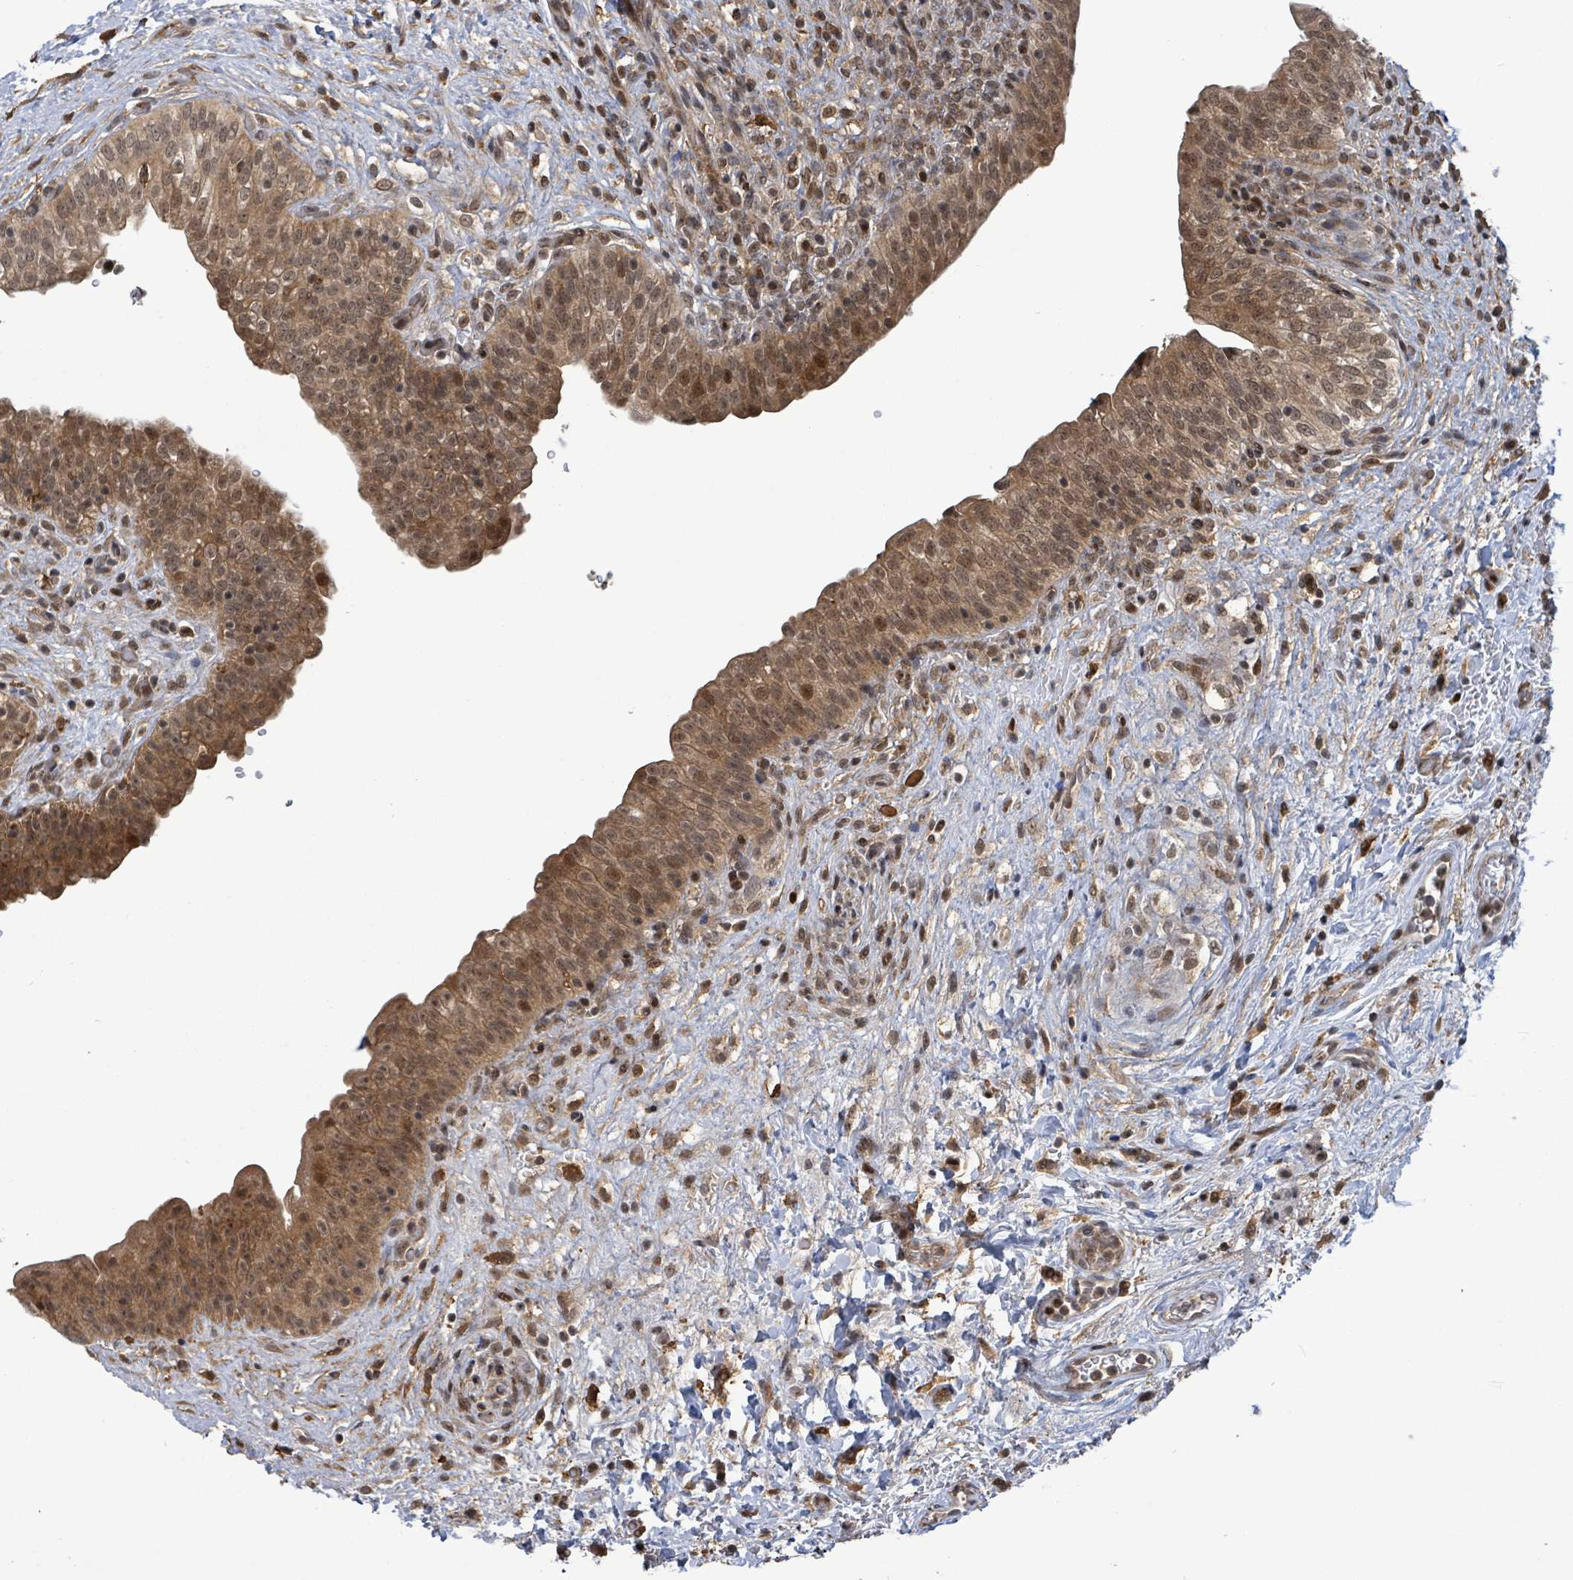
{"staining": {"intensity": "moderate", "quantity": ">75%", "location": "cytoplasmic/membranous,nuclear"}, "tissue": "urinary bladder", "cell_type": "Urothelial cells", "image_type": "normal", "snomed": [{"axis": "morphology", "description": "Normal tissue, NOS"}, {"axis": "topography", "description": "Urinary bladder"}], "caption": "DAB (3,3'-diaminobenzidine) immunohistochemical staining of normal urinary bladder shows moderate cytoplasmic/membranous,nuclear protein positivity in about >75% of urothelial cells.", "gene": "FBXO6", "patient": {"sex": "male", "age": 69}}